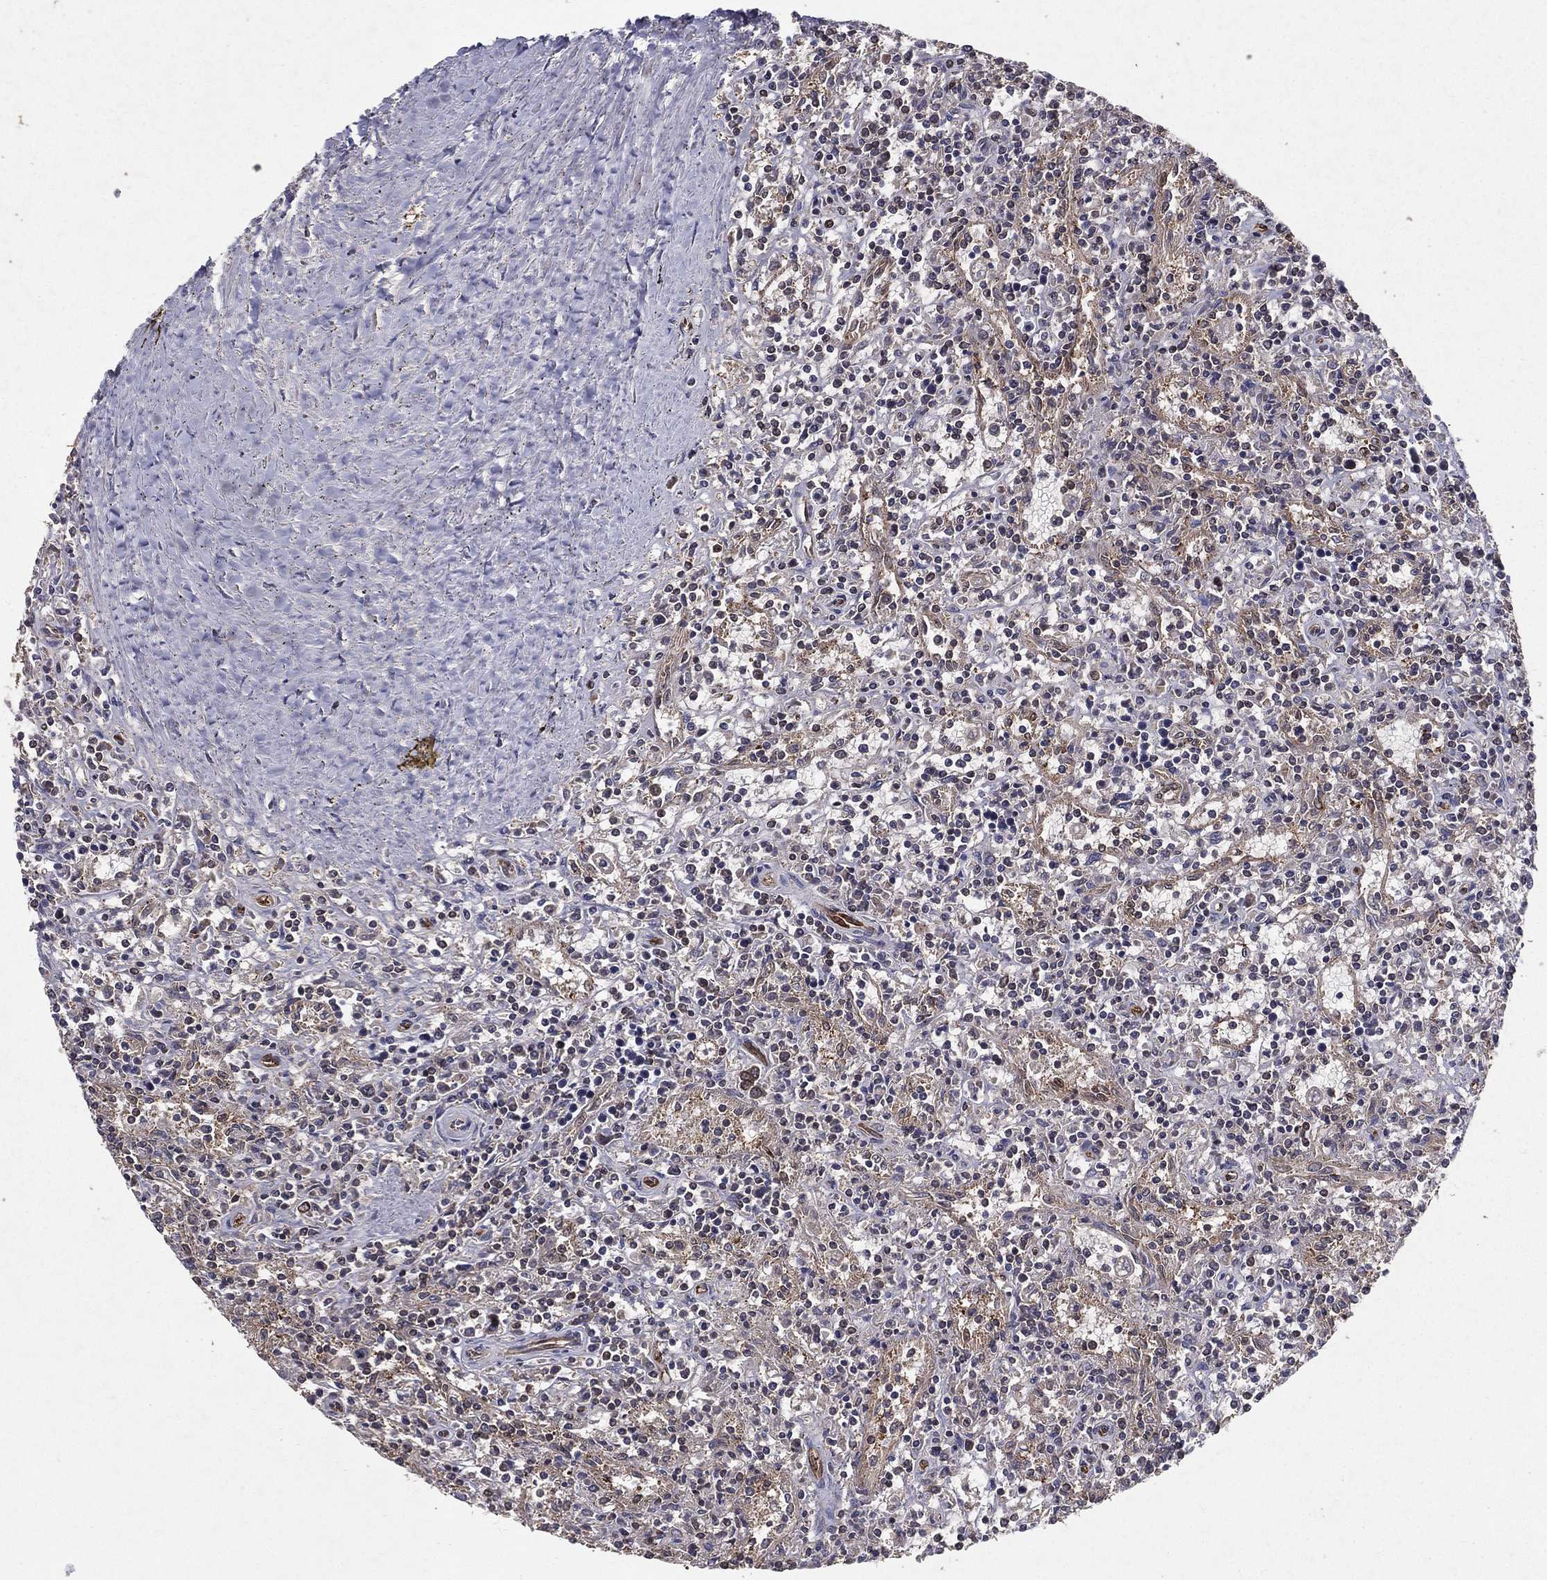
{"staining": {"intensity": "negative", "quantity": "none", "location": "none"}, "tissue": "lymphoma", "cell_type": "Tumor cells", "image_type": "cancer", "snomed": [{"axis": "morphology", "description": "Malignant lymphoma, non-Hodgkin's type, Low grade"}, {"axis": "topography", "description": "Spleen"}], "caption": "Immunohistochemistry micrograph of neoplastic tissue: lymphoma stained with DAB (3,3'-diaminobenzidine) displays no significant protein staining in tumor cells.", "gene": "CERS2", "patient": {"sex": "male", "age": 62}}